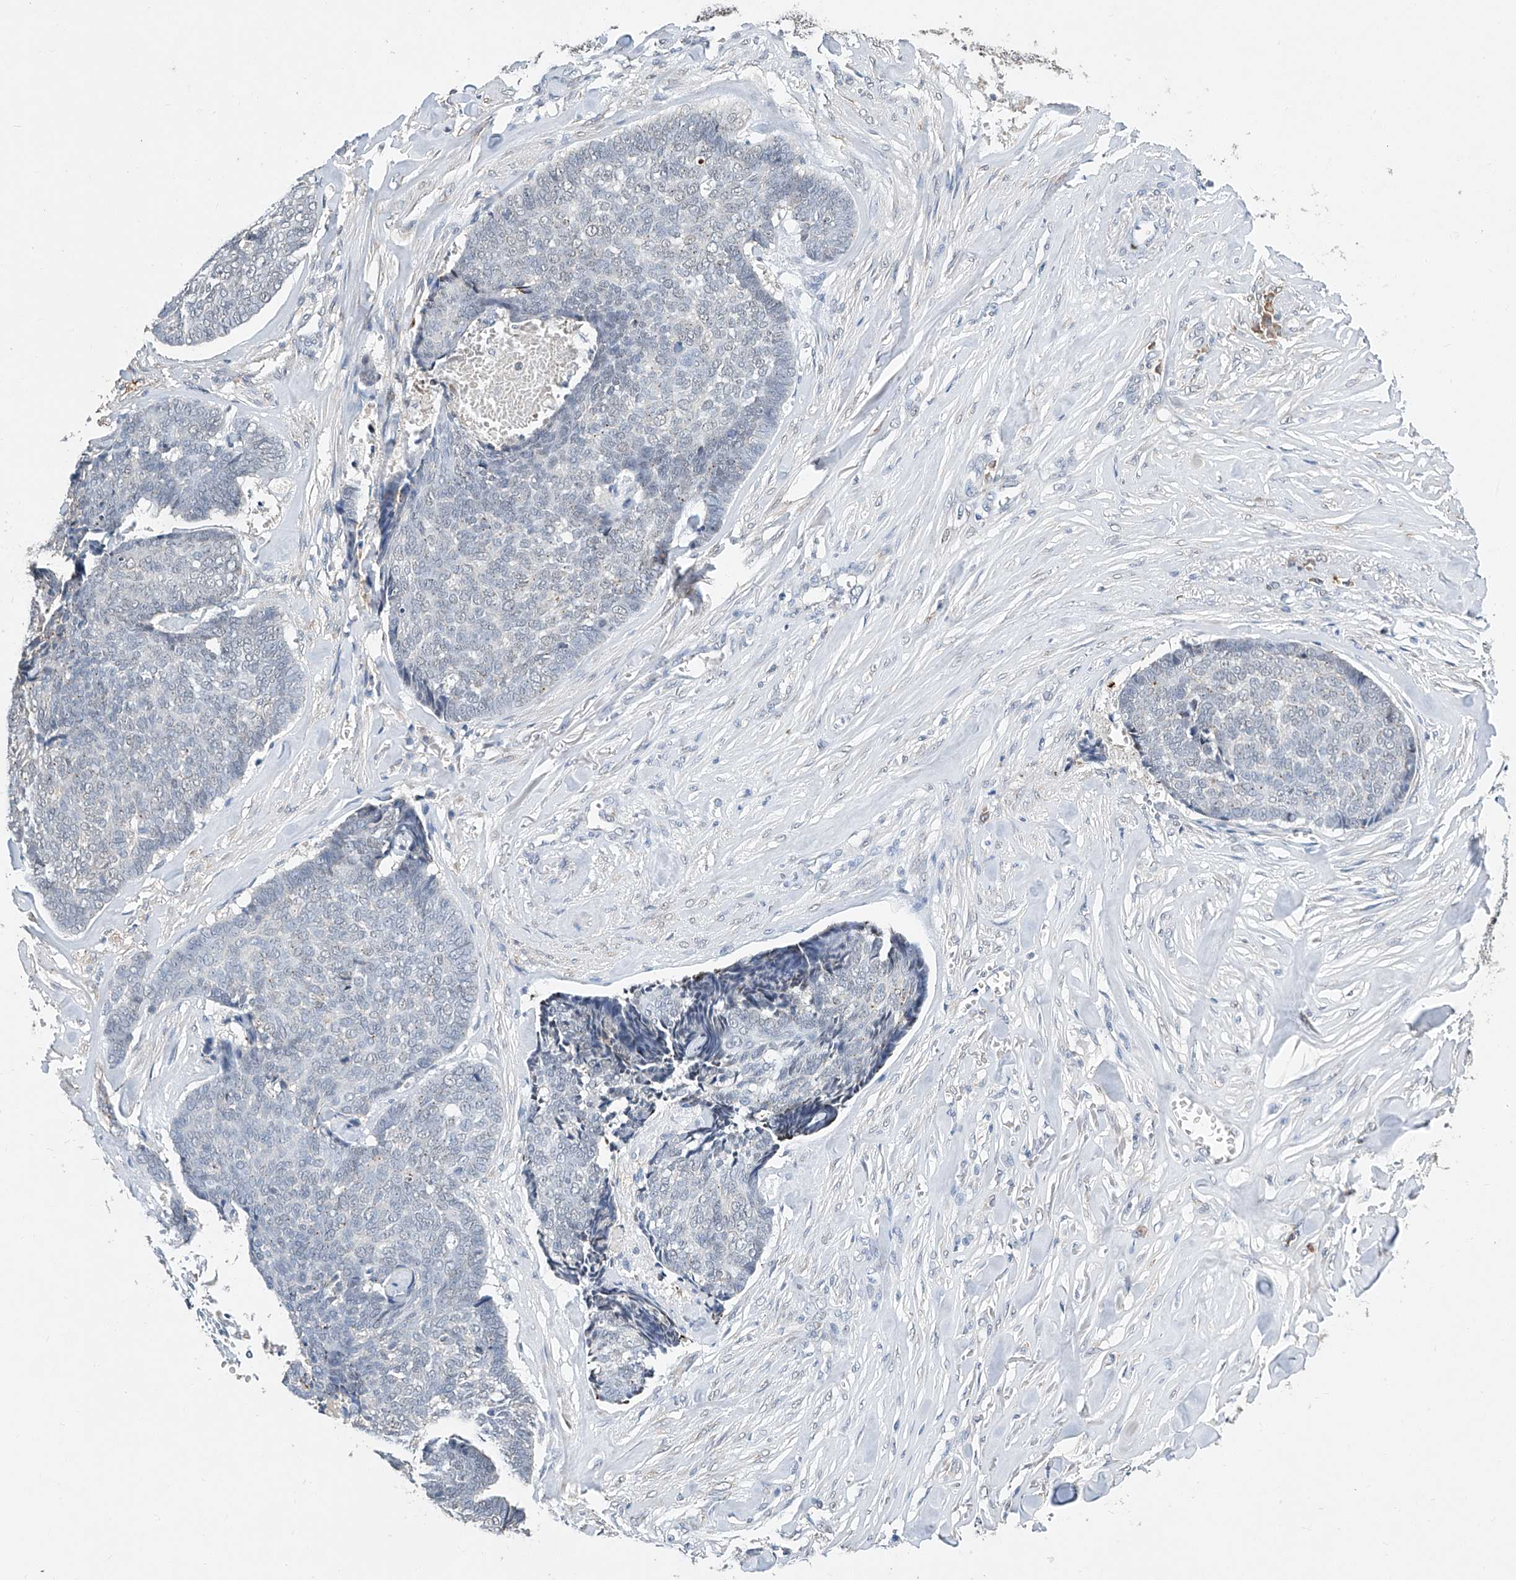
{"staining": {"intensity": "negative", "quantity": "none", "location": "none"}, "tissue": "skin cancer", "cell_type": "Tumor cells", "image_type": "cancer", "snomed": [{"axis": "morphology", "description": "Basal cell carcinoma"}, {"axis": "topography", "description": "Skin"}], "caption": "A histopathology image of human basal cell carcinoma (skin) is negative for staining in tumor cells.", "gene": "CTDP1", "patient": {"sex": "male", "age": 84}}